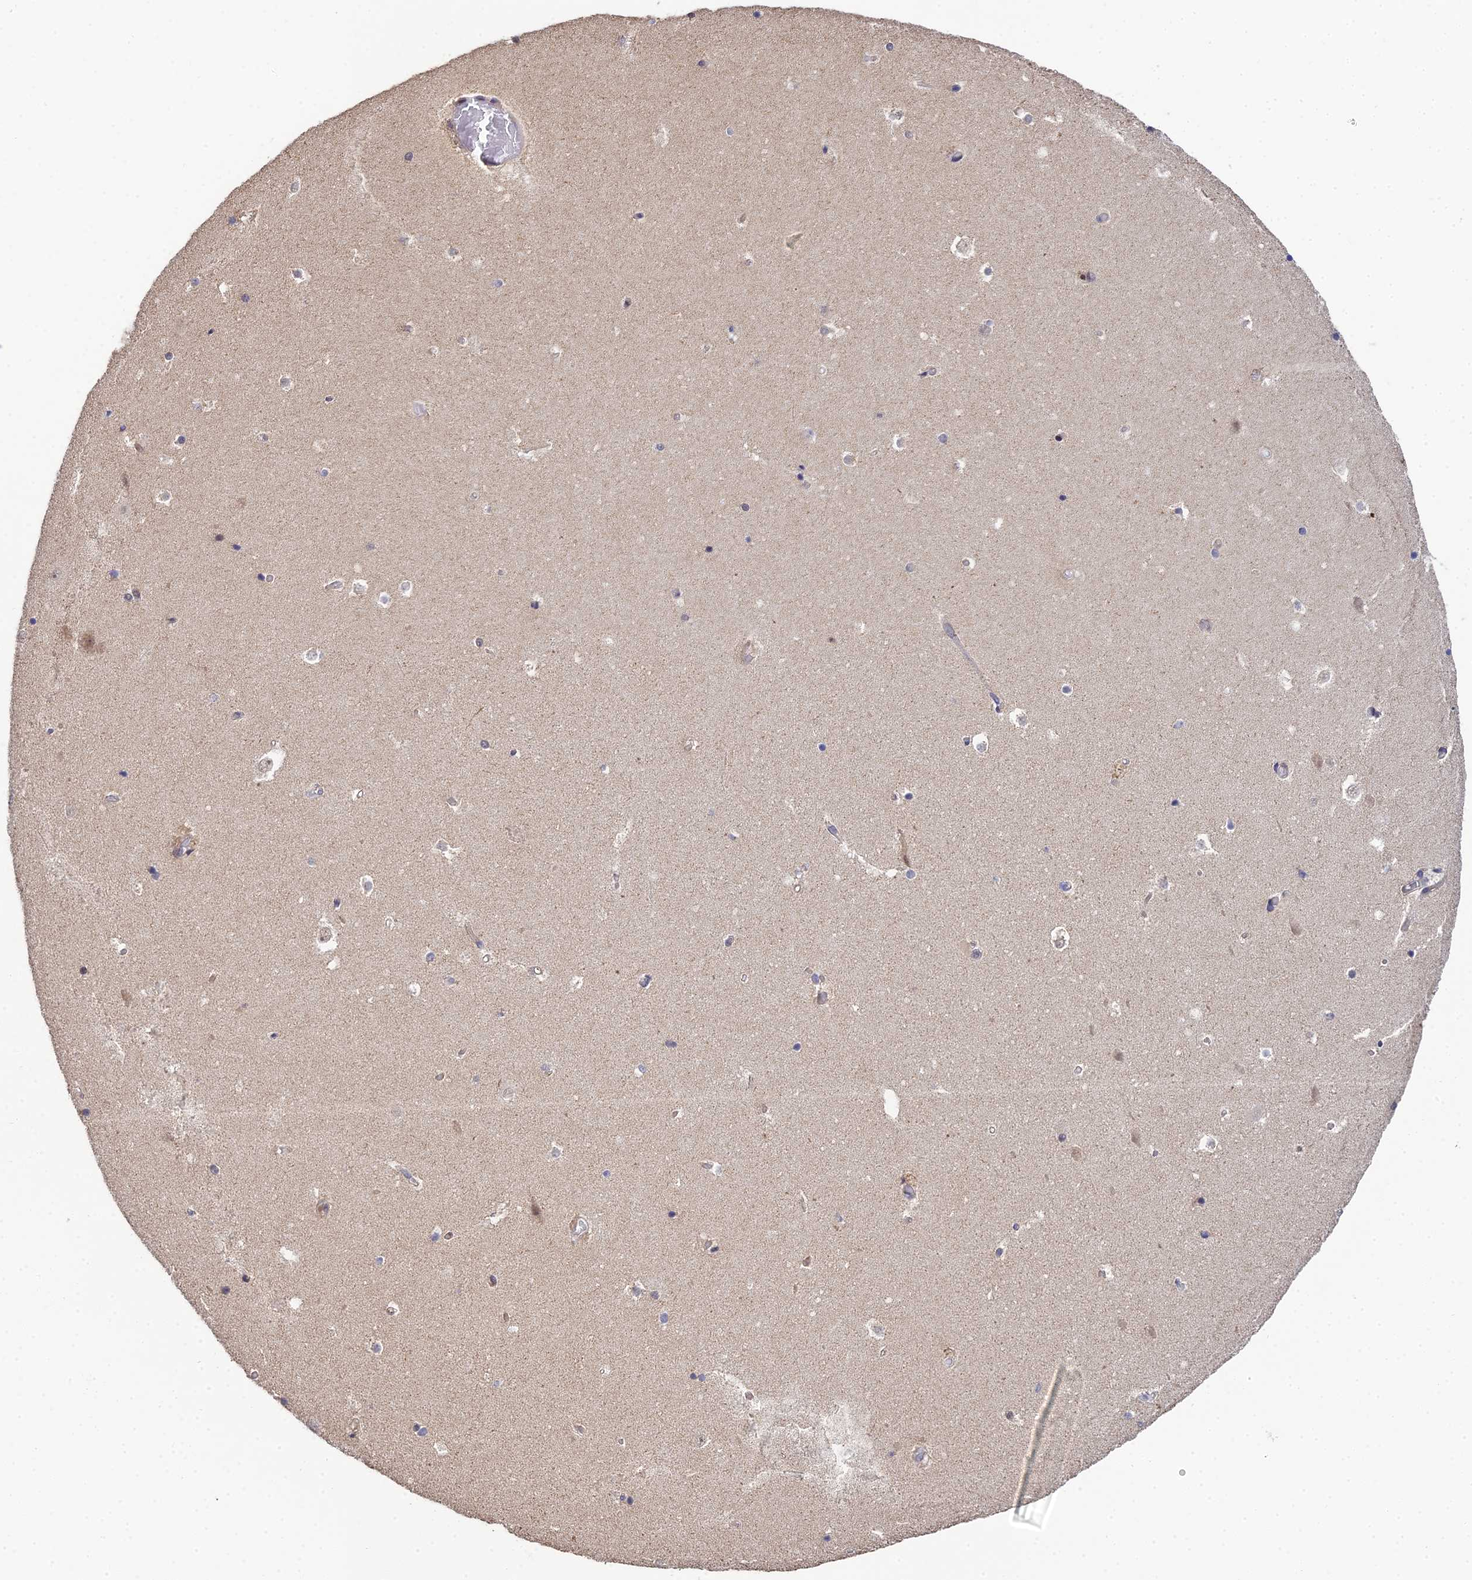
{"staining": {"intensity": "negative", "quantity": "none", "location": "none"}, "tissue": "hippocampus", "cell_type": "Glial cells", "image_type": "normal", "snomed": [{"axis": "morphology", "description": "Normal tissue, NOS"}, {"axis": "topography", "description": "Hippocampus"}], "caption": "Immunohistochemical staining of unremarkable hippocampus reveals no significant staining in glial cells.", "gene": "BIVM", "patient": {"sex": "female", "age": 52}}